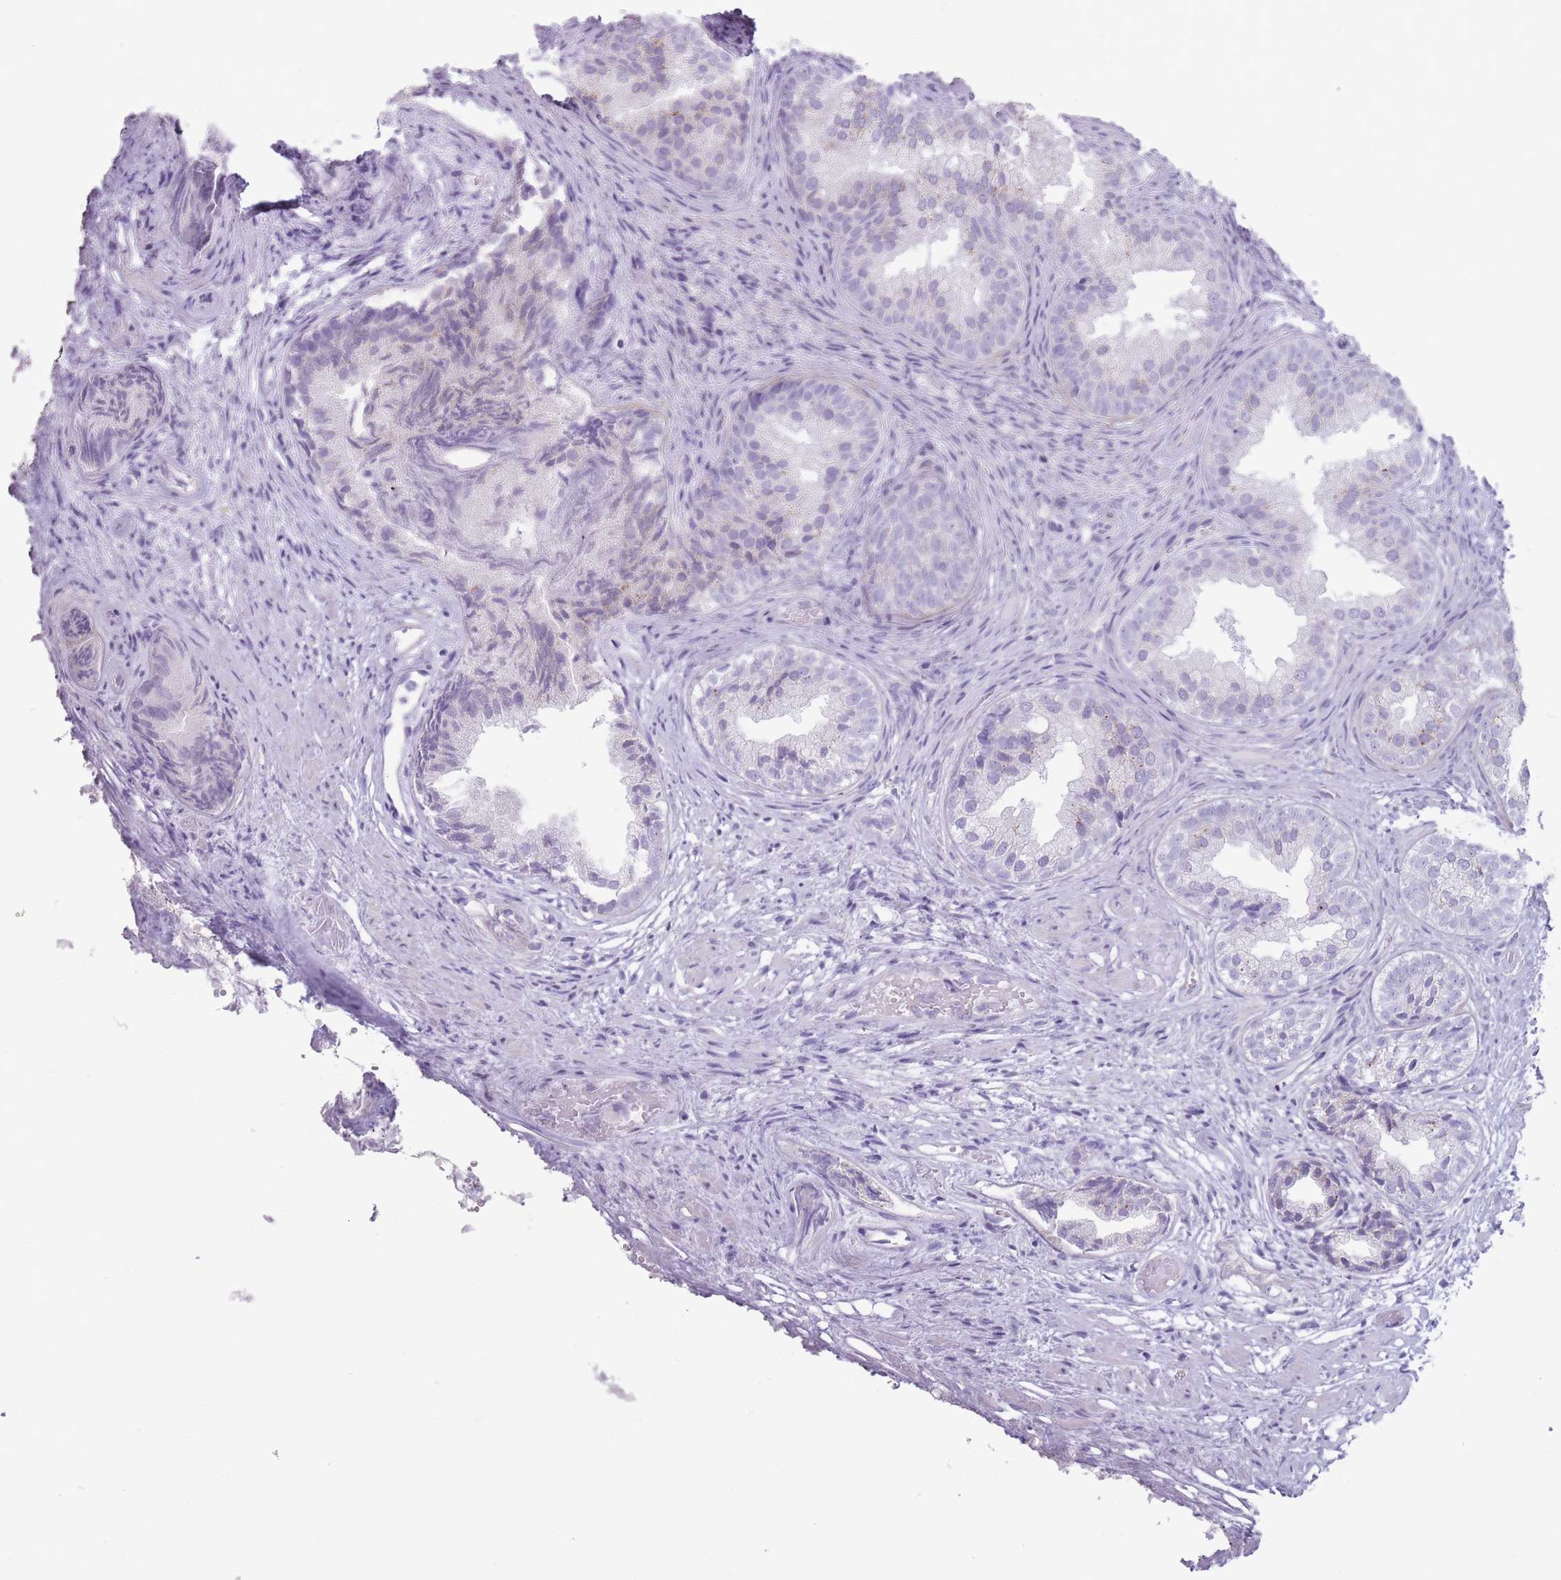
{"staining": {"intensity": "negative", "quantity": "none", "location": "none"}, "tissue": "prostate", "cell_type": "Glandular cells", "image_type": "normal", "snomed": [{"axis": "morphology", "description": "Normal tissue, NOS"}, {"axis": "topography", "description": "Prostate"}], "caption": "An image of human prostate is negative for staining in glandular cells. (DAB (3,3'-diaminobenzidine) IHC, high magnification).", "gene": "PAIP2B", "patient": {"sex": "male", "age": 76}}